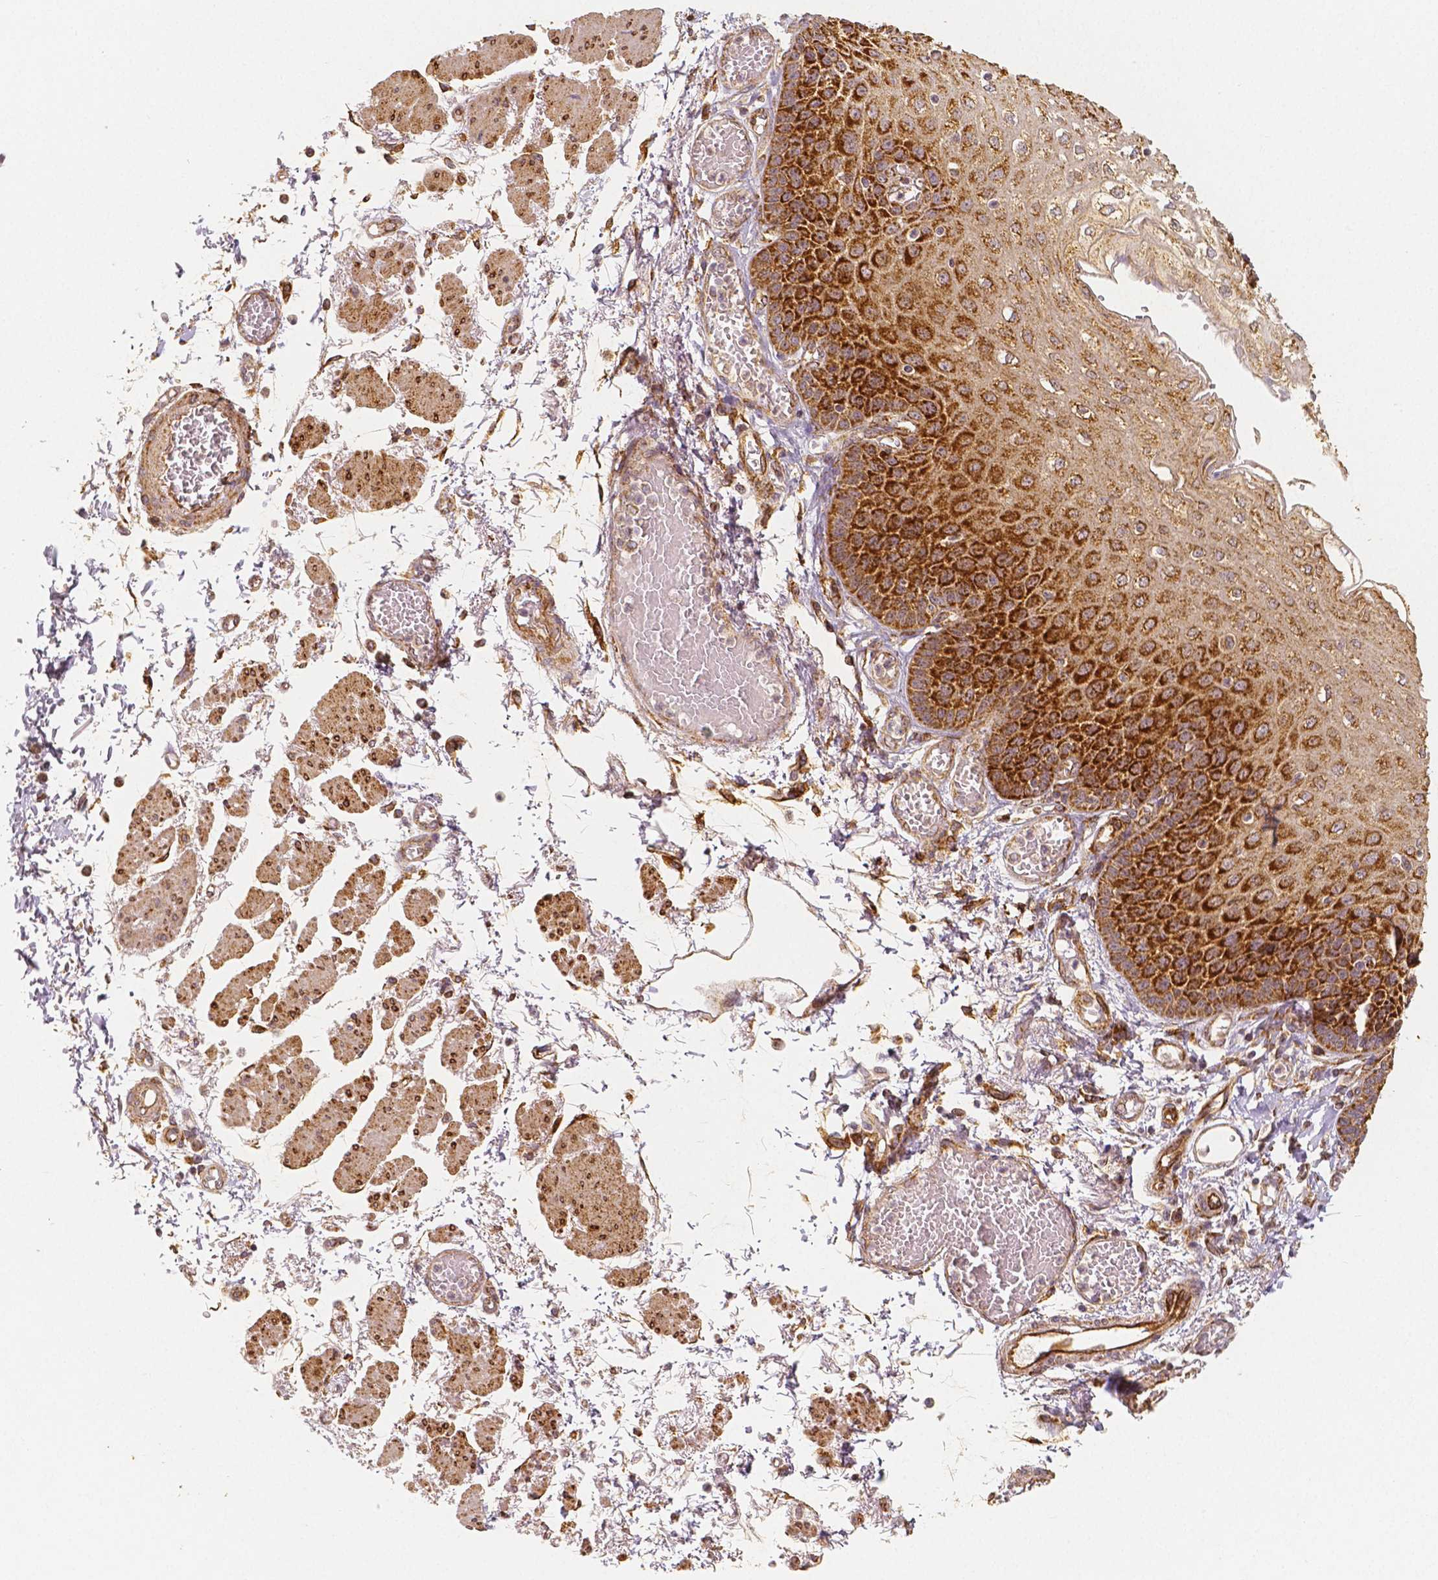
{"staining": {"intensity": "strong", "quantity": ">75%", "location": "cytoplasmic/membranous"}, "tissue": "esophagus", "cell_type": "Squamous epithelial cells", "image_type": "normal", "snomed": [{"axis": "morphology", "description": "Normal tissue, NOS"}, {"axis": "morphology", "description": "Adenocarcinoma, NOS"}, {"axis": "topography", "description": "Esophagus"}], "caption": "The image displays staining of normal esophagus, revealing strong cytoplasmic/membranous protein positivity (brown color) within squamous epithelial cells. The staining was performed using DAB (3,3'-diaminobenzidine), with brown indicating positive protein expression. Nuclei are stained blue with hematoxylin.", "gene": "PGAM5", "patient": {"sex": "male", "age": 81}}